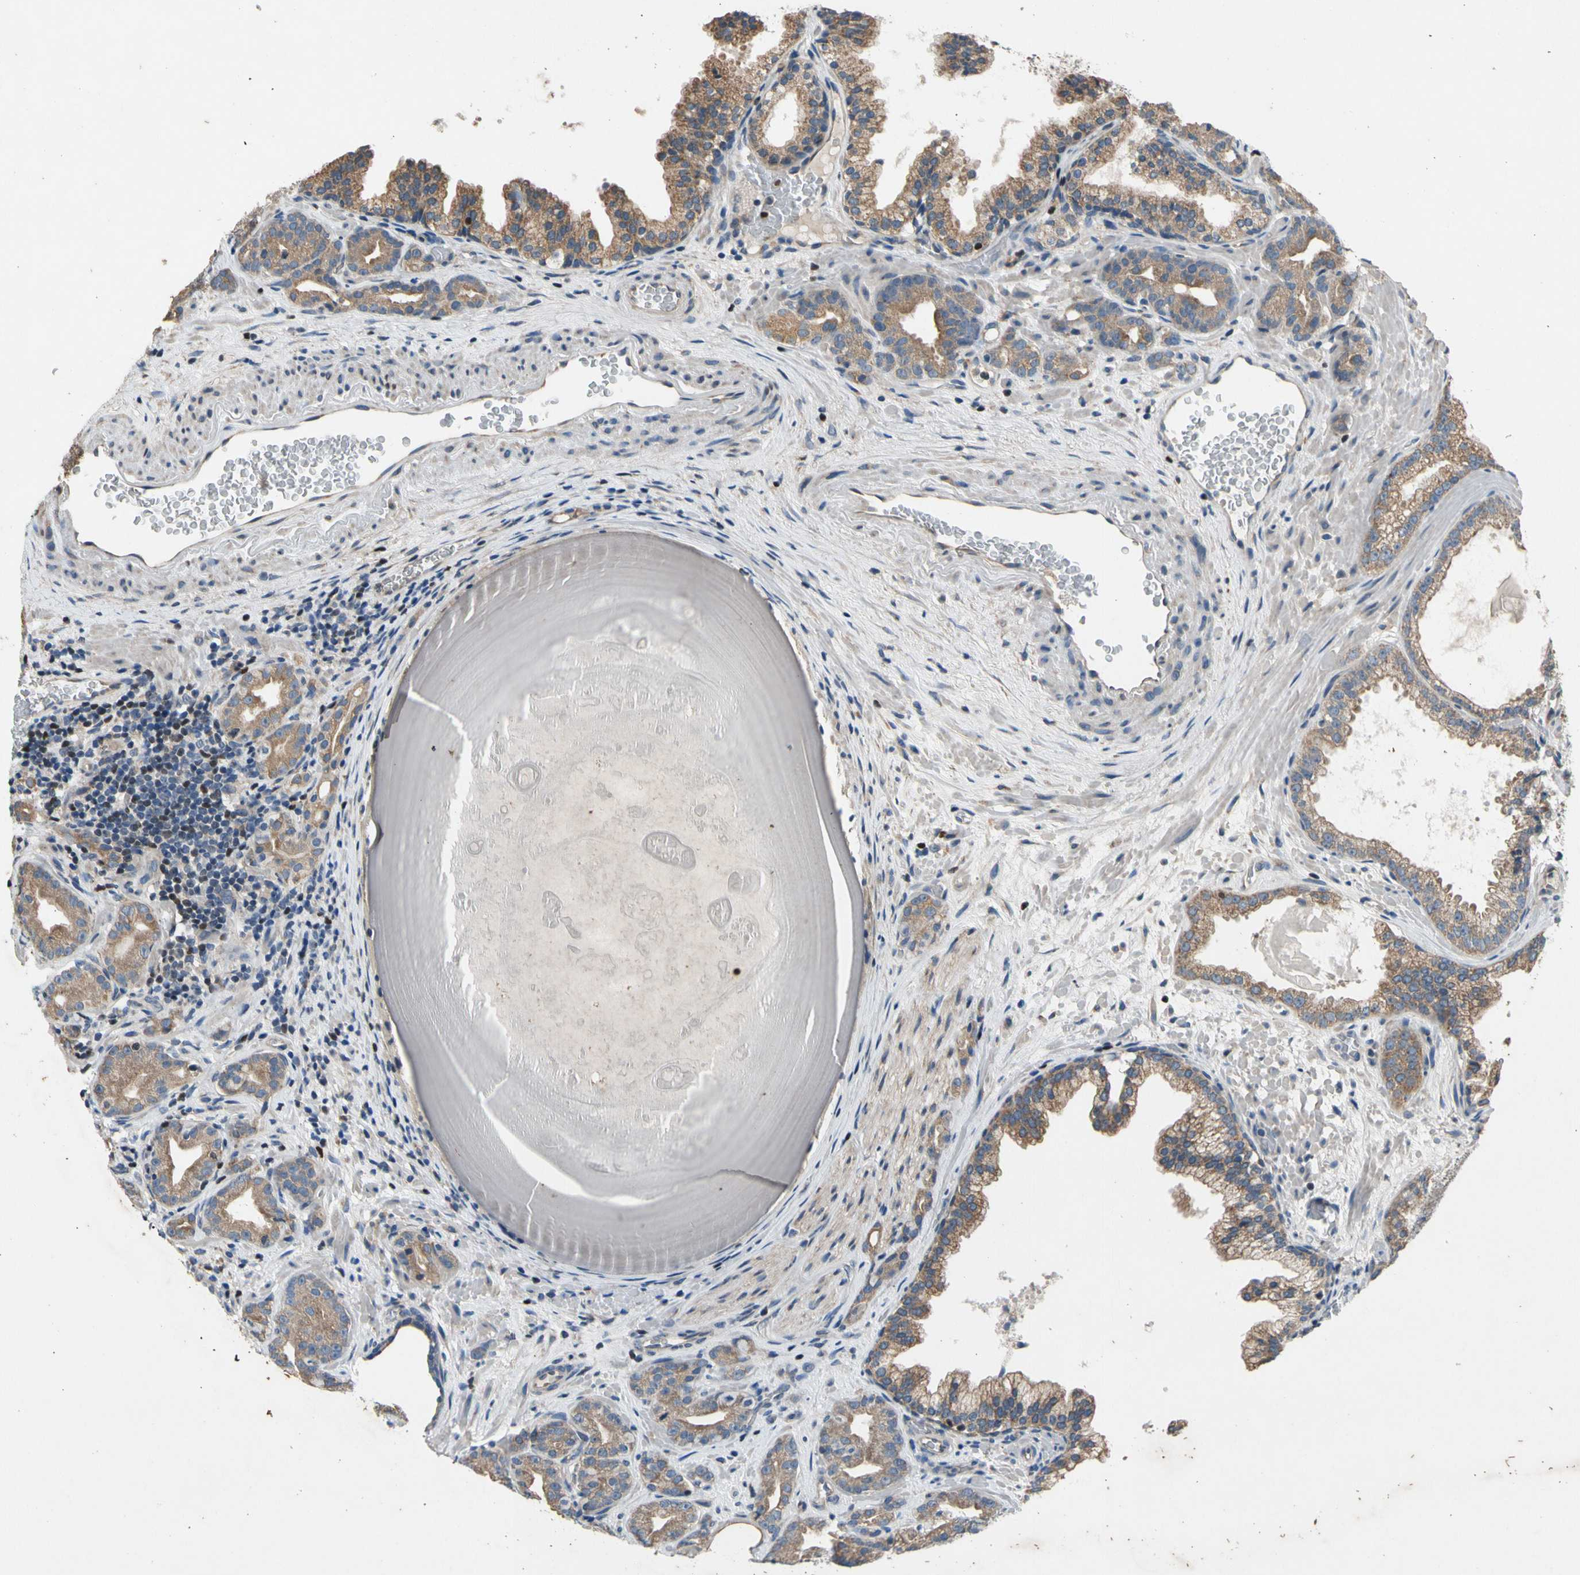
{"staining": {"intensity": "weak", "quantity": ">75%", "location": "cytoplasmic/membranous"}, "tissue": "prostate cancer", "cell_type": "Tumor cells", "image_type": "cancer", "snomed": [{"axis": "morphology", "description": "Adenocarcinoma, Low grade"}, {"axis": "topography", "description": "Prostate"}], "caption": "An image showing weak cytoplasmic/membranous expression in about >75% of tumor cells in adenocarcinoma (low-grade) (prostate), as visualized by brown immunohistochemical staining.", "gene": "TBX21", "patient": {"sex": "male", "age": 63}}